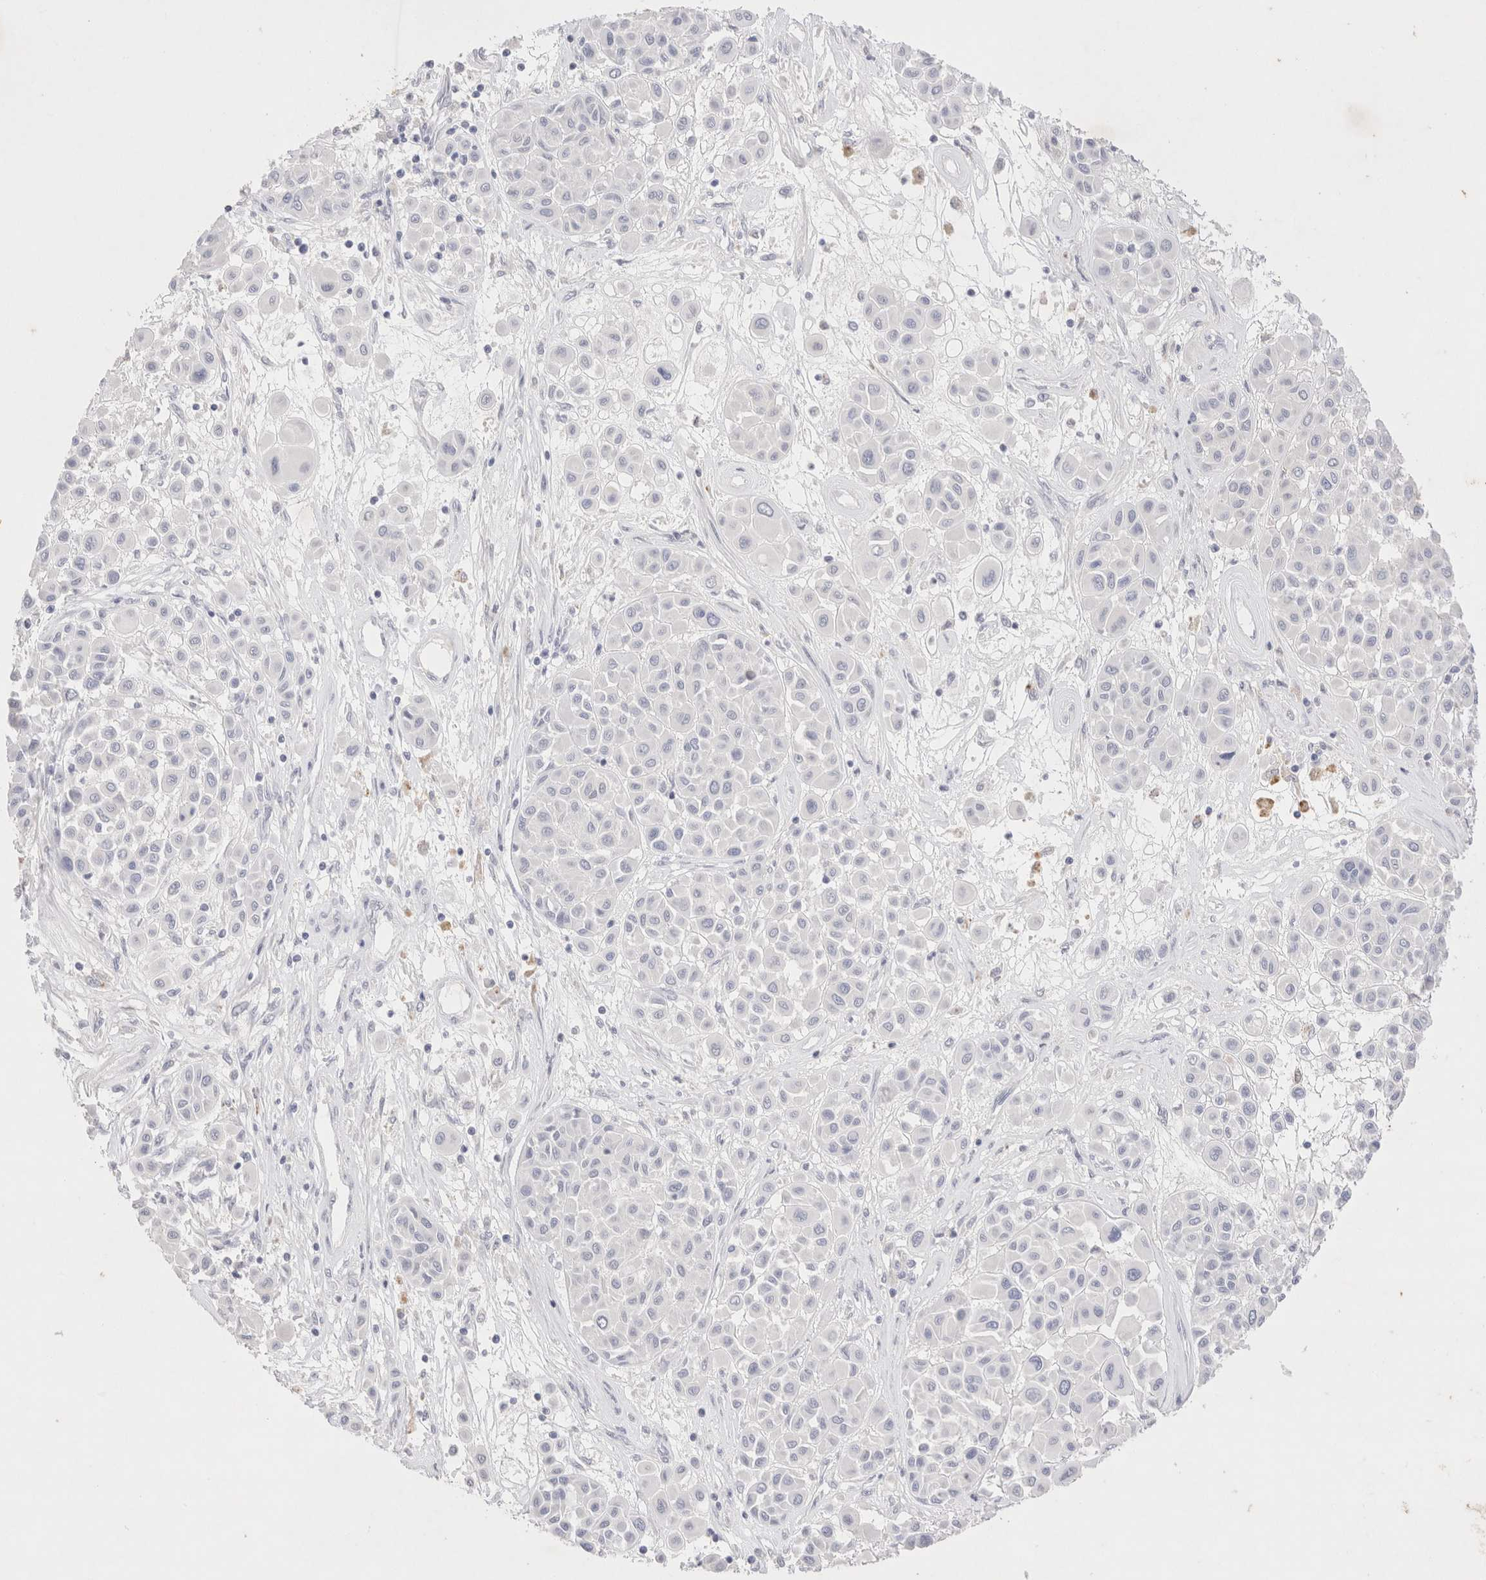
{"staining": {"intensity": "negative", "quantity": "none", "location": "none"}, "tissue": "melanoma", "cell_type": "Tumor cells", "image_type": "cancer", "snomed": [{"axis": "morphology", "description": "Malignant melanoma, Metastatic site"}, {"axis": "topography", "description": "Soft tissue"}], "caption": "This is an immunohistochemistry micrograph of malignant melanoma (metastatic site). There is no staining in tumor cells.", "gene": "EPCAM", "patient": {"sex": "male", "age": 41}}